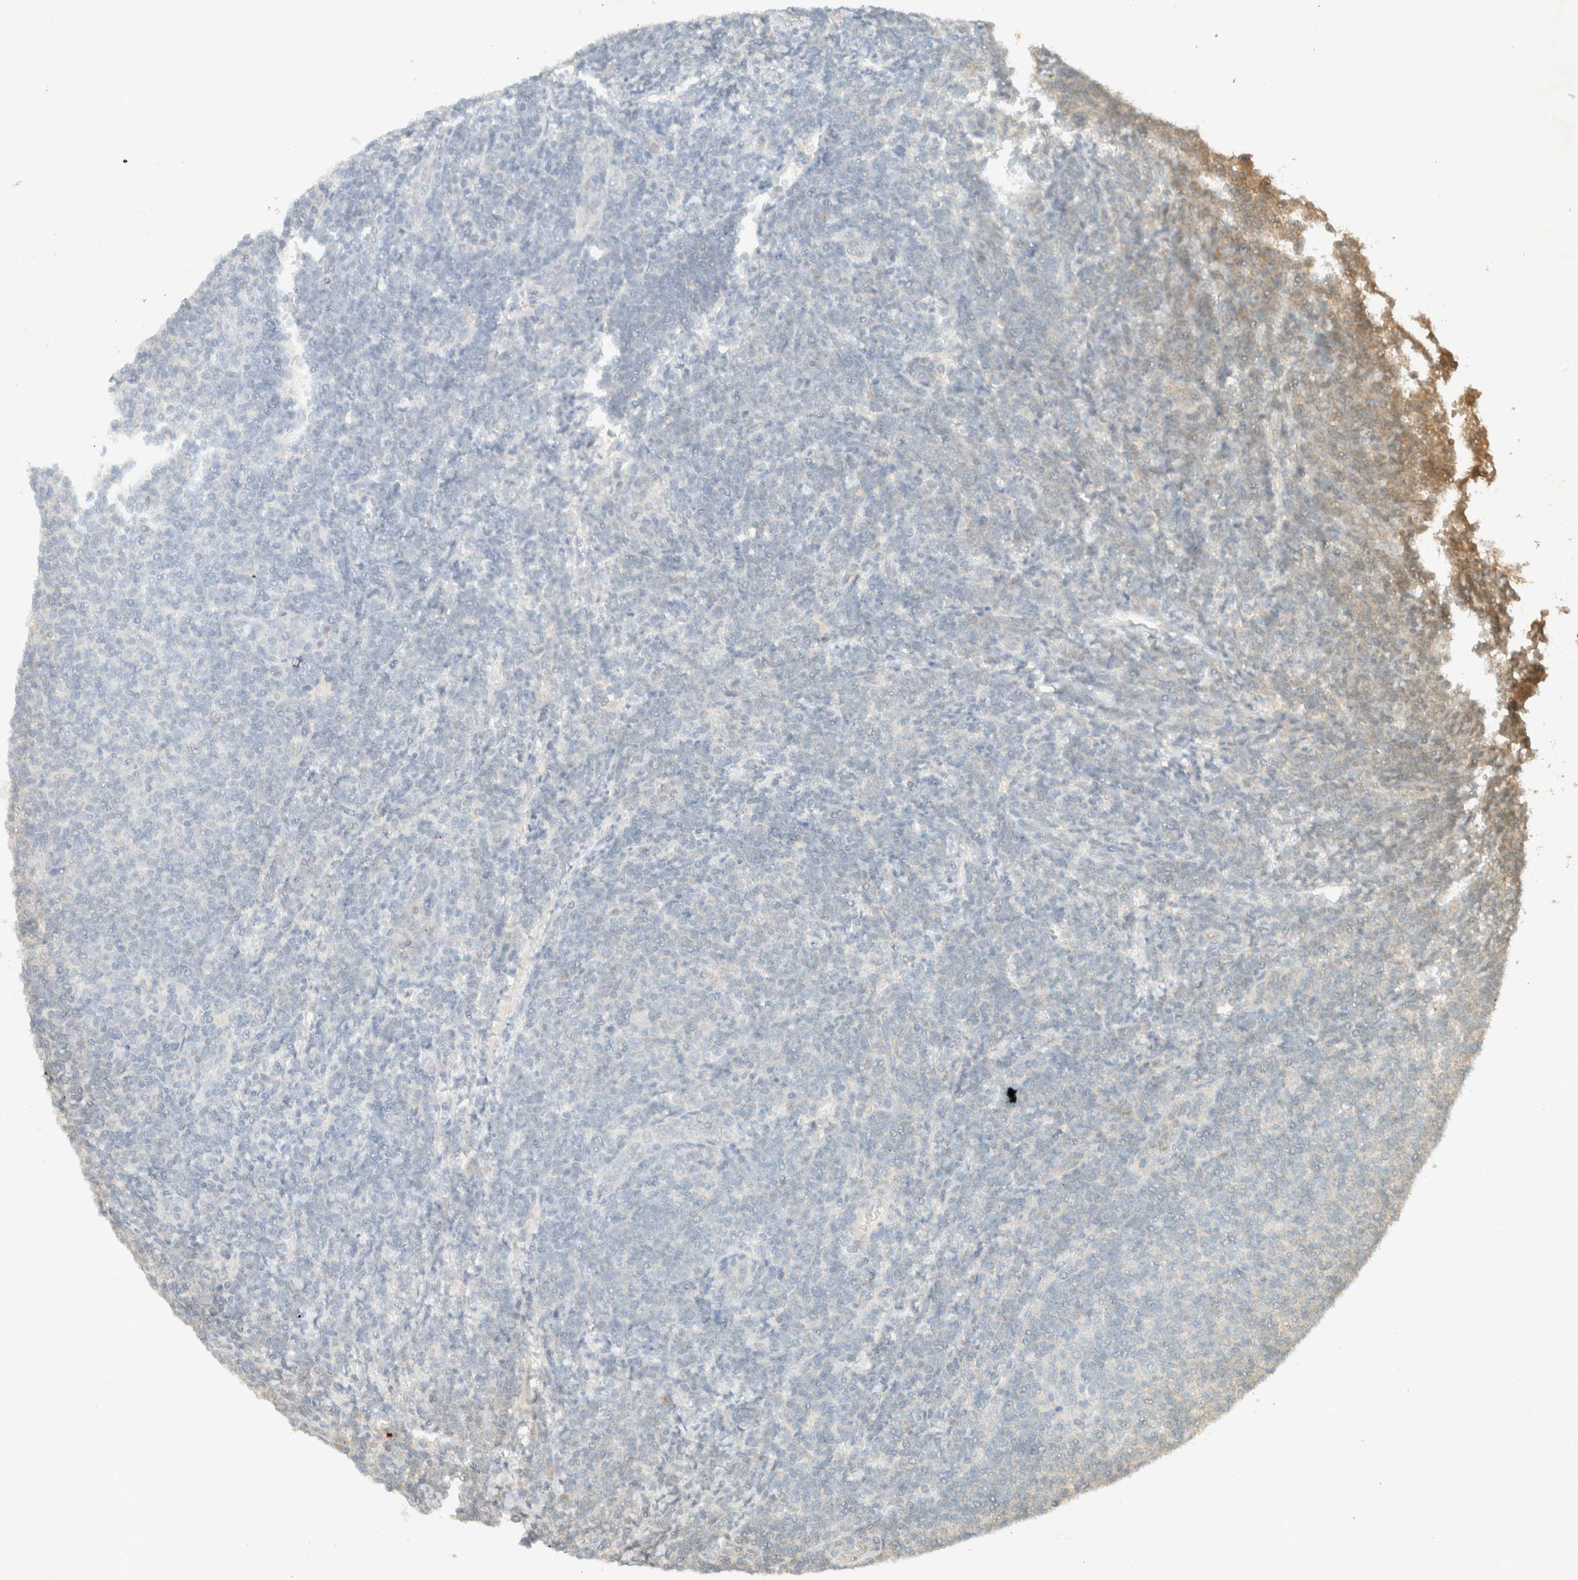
{"staining": {"intensity": "negative", "quantity": "none", "location": "none"}, "tissue": "lymphoma", "cell_type": "Tumor cells", "image_type": "cancer", "snomed": [{"axis": "morphology", "description": "Malignant lymphoma, non-Hodgkin's type, Low grade"}, {"axis": "topography", "description": "Lymph node"}], "caption": "The histopathology image displays no staining of tumor cells in low-grade malignant lymphoma, non-Hodgkin's type.", "gene": "GPA33", "patient": {"sex": "male", "age": 66}}